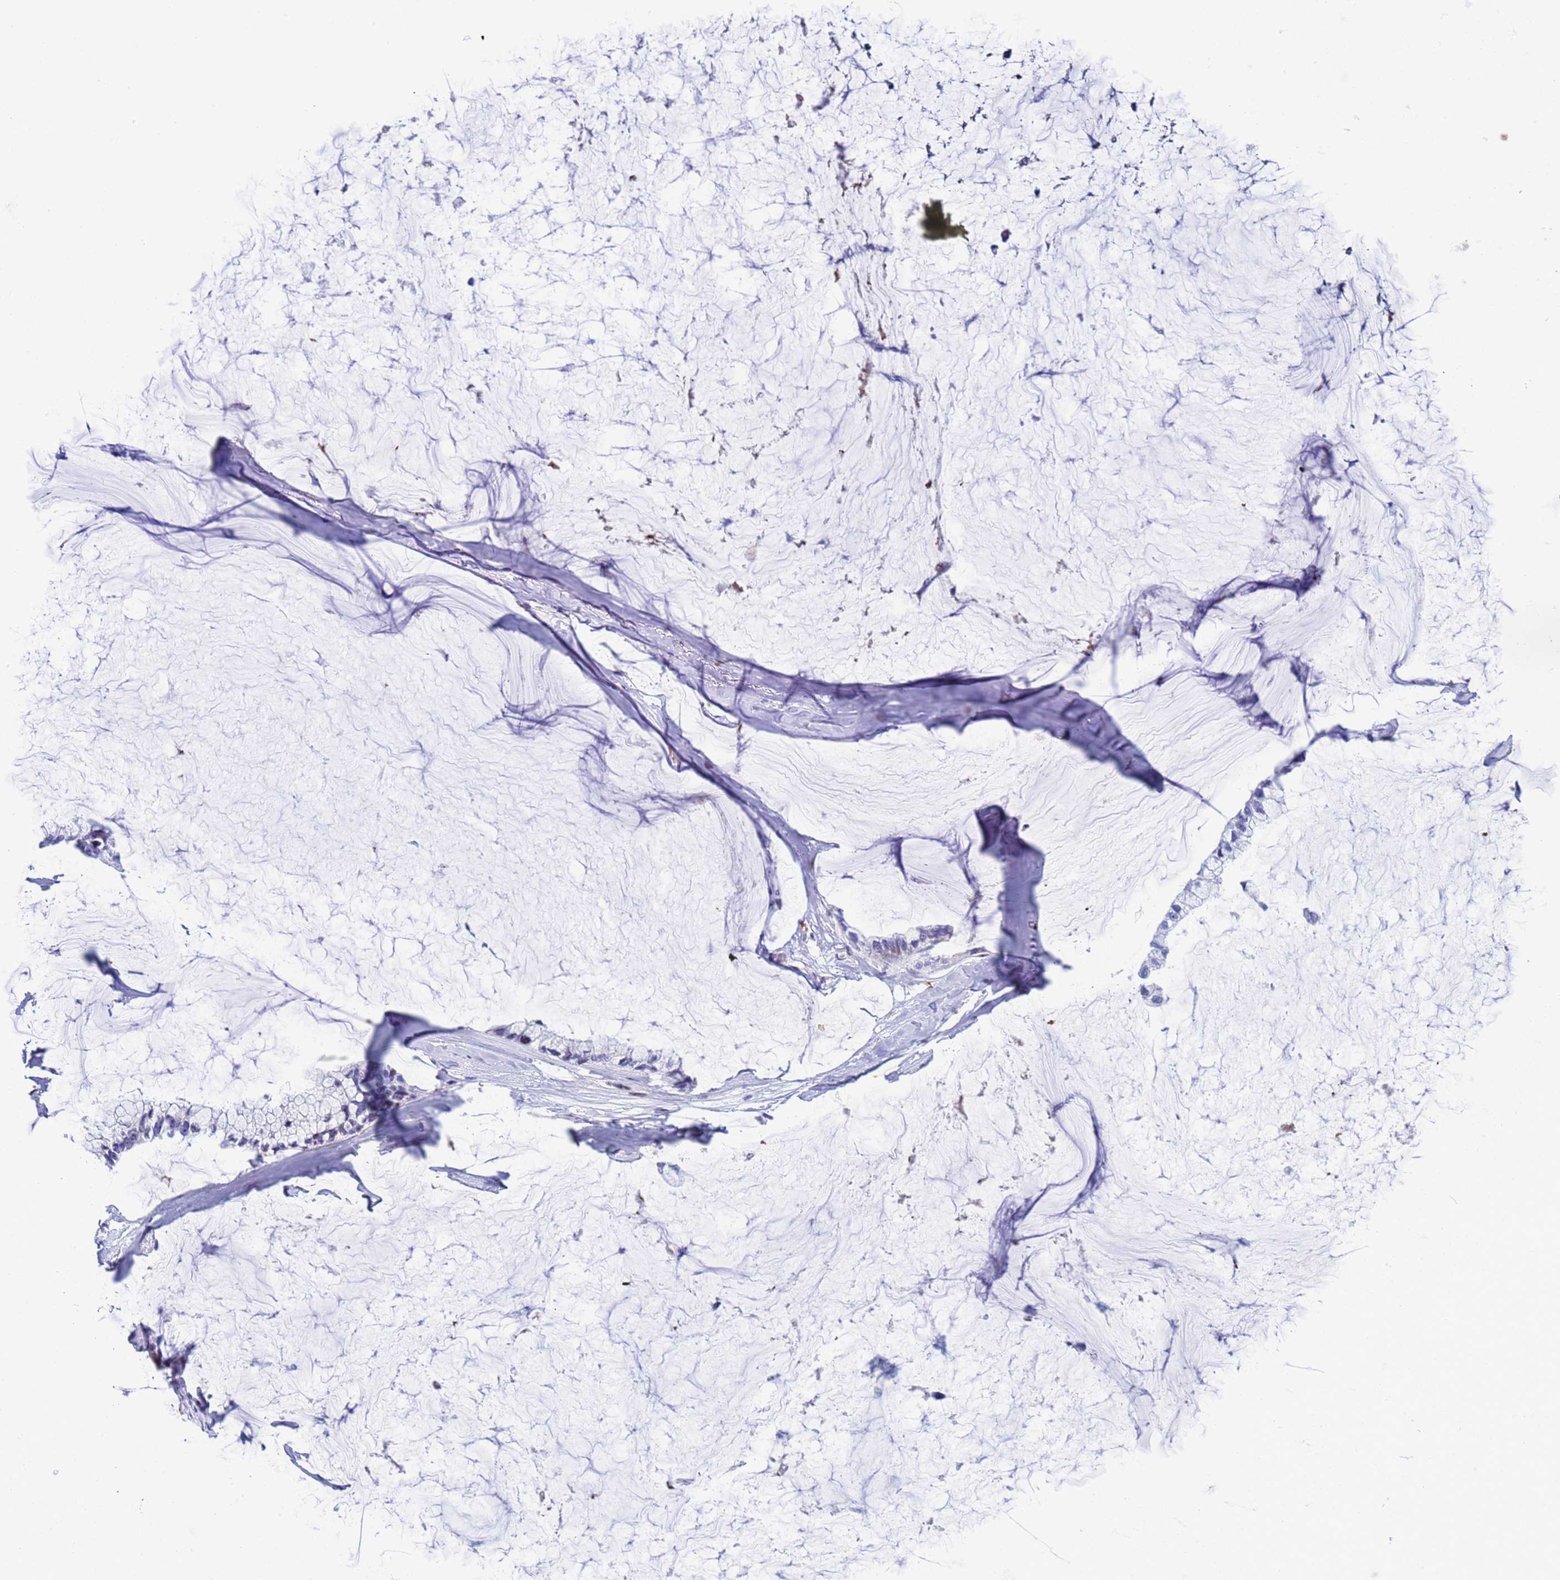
{"staining": {"intensity": "negative", "quantity": "none", "location": "none"}, "tissue": "ovarian cancer", "cell_type": "Tumor cells", "image_type": "cancer", "snomed": [{"axis": "morphology", "description": "Cystadenocarcinoma, mucinous, NOS"}, {"axis": "topography", "description": "Ovary"}], "caption": "DAB immunohistochemical staining of ovarian cancer (mucinous cystadenocarcinoma) shows no significant expression in tumor cells. (DAB immunohistochemistry visualized using brightfield microscopy, high magnification).", "gene": "POP5", "patient": {"sex": "female", "age": 39}}